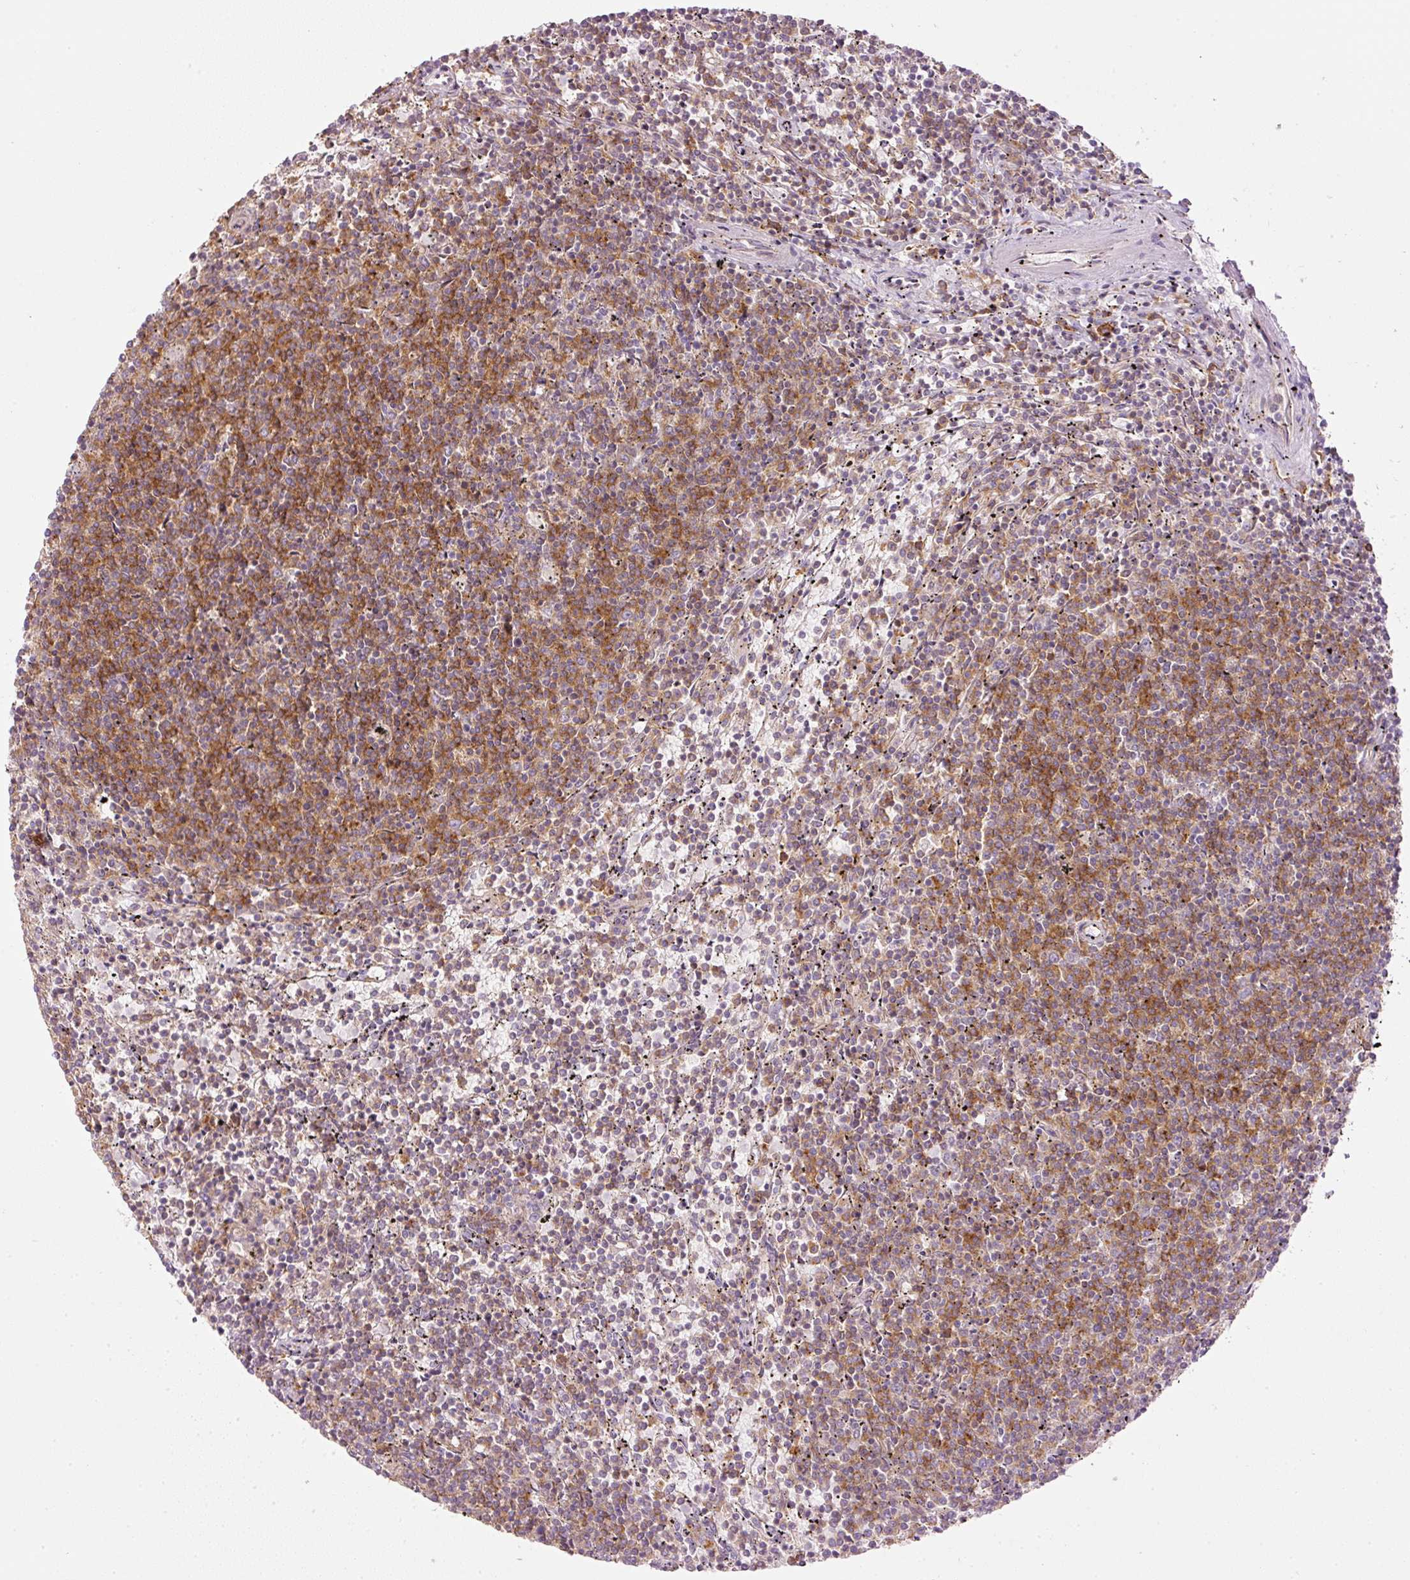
{"staining": {"intensity": "strong", "quantity": "25%-75%", "location": "cytoplasmic/membranous"}, "tissue": "lymphoma", "cell_type": "Tumor cells", "image_type": "cancer", "snomed": [{"axis": "morphology", "description": "Malignant lymphoma, non-Hodgkin's type, Low grade"}, {"axis": "topography", "description": "Spleen"}], "caption": "A brown stain highlights strong cytoplasmic/membranous expression of a protein in low-grade malignant lymphoma, non-Hodgkin's type tumor cells.", "gene": "SIPA1", "patient": {"sex": "female", "age": 50}}